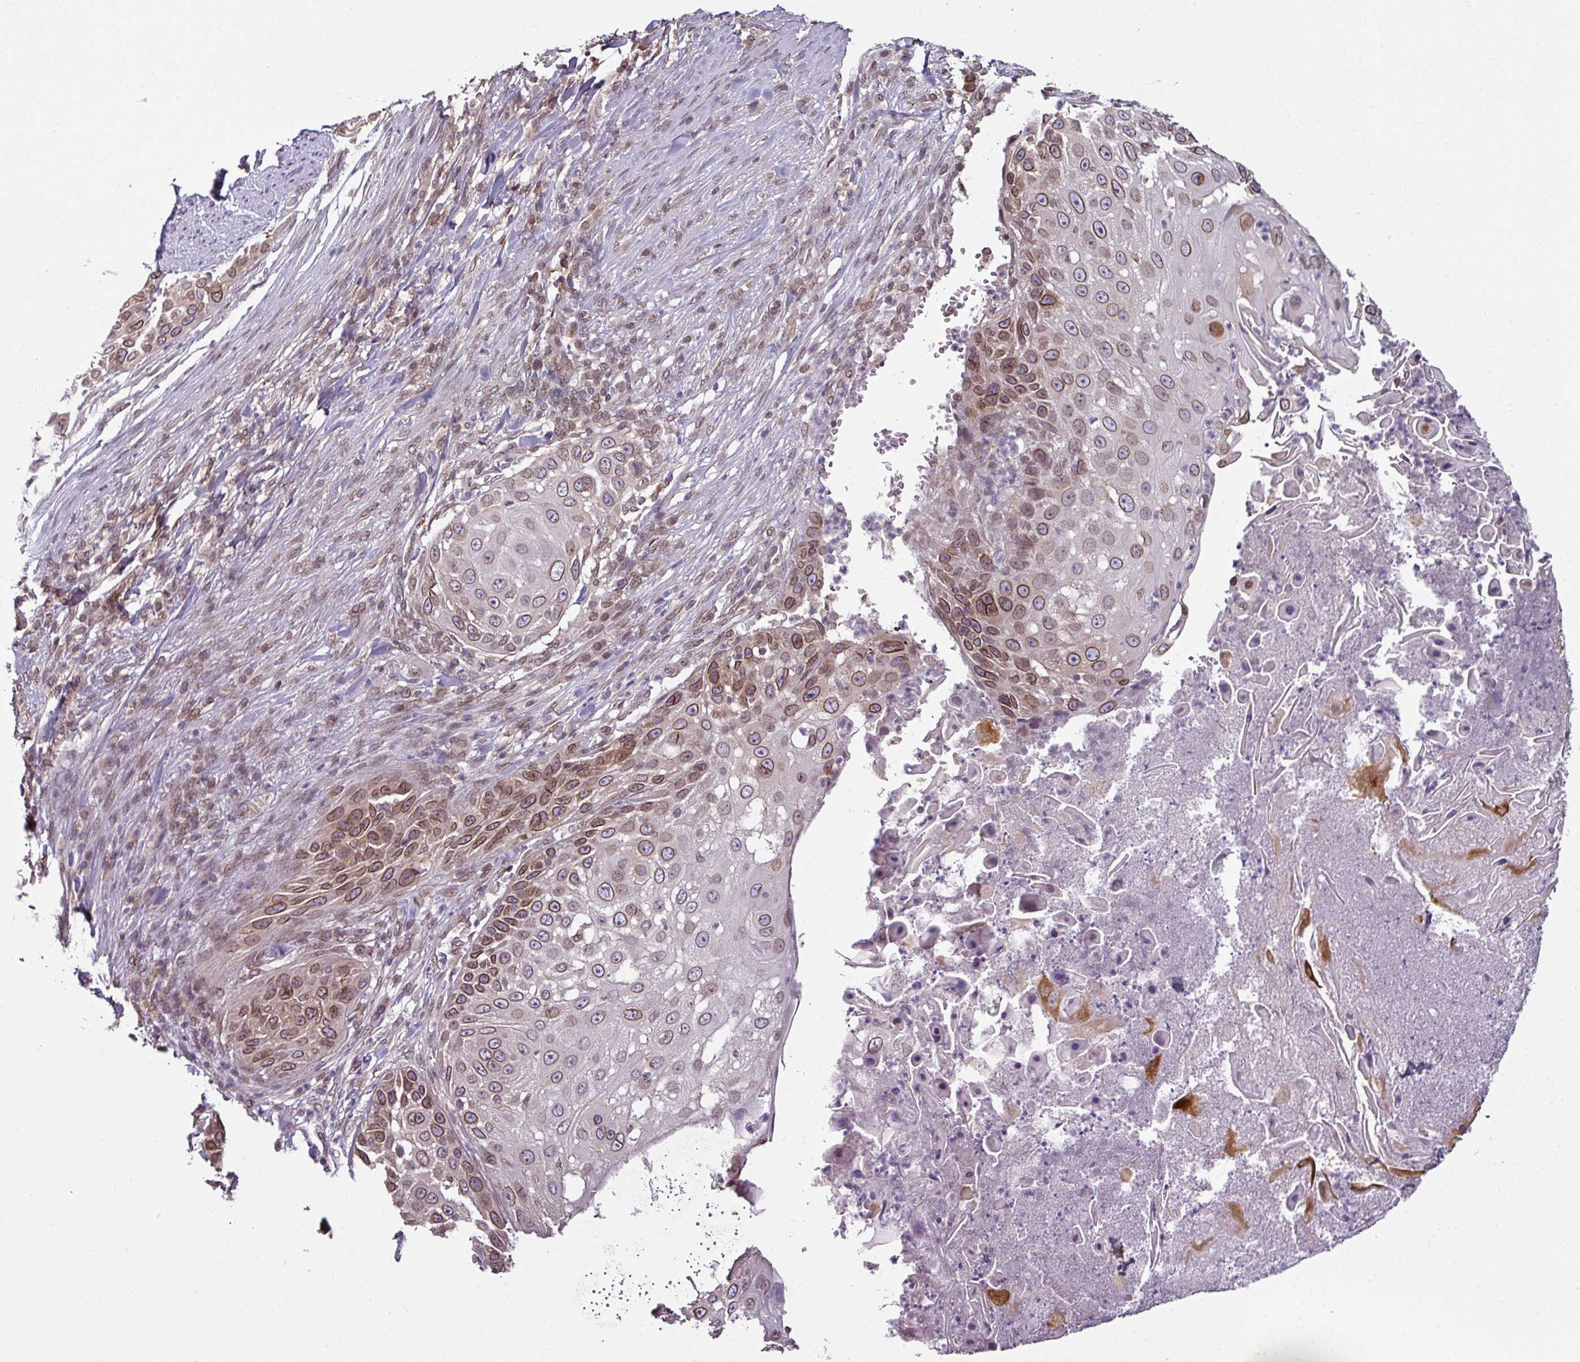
{"staining": {"intensity": "moderate", "quantity": "25%-75%", "location": "cytoplasmic/membranous,nuclear"}, "tissue": "skin cancer", "cell_type": "Tumor cells", "image_type": "cancer", "snomed": [{"axis": "morphology", "description": "Squamous cell carcinoma, NOS"}, {"axis": "topography", "description": "Skin"}], "caption": "Immunohistochemistry (IHC) micrograph of human skin squamous cell carcinoma stained for a protein (brown), which exhibits medium levels of moderate cytoplasmic/membranous and nuclear positivity in about 25%-75% of tumor cells.", "gene": "RANGAP1", "patient": {"sex": "female", "age": 44}}